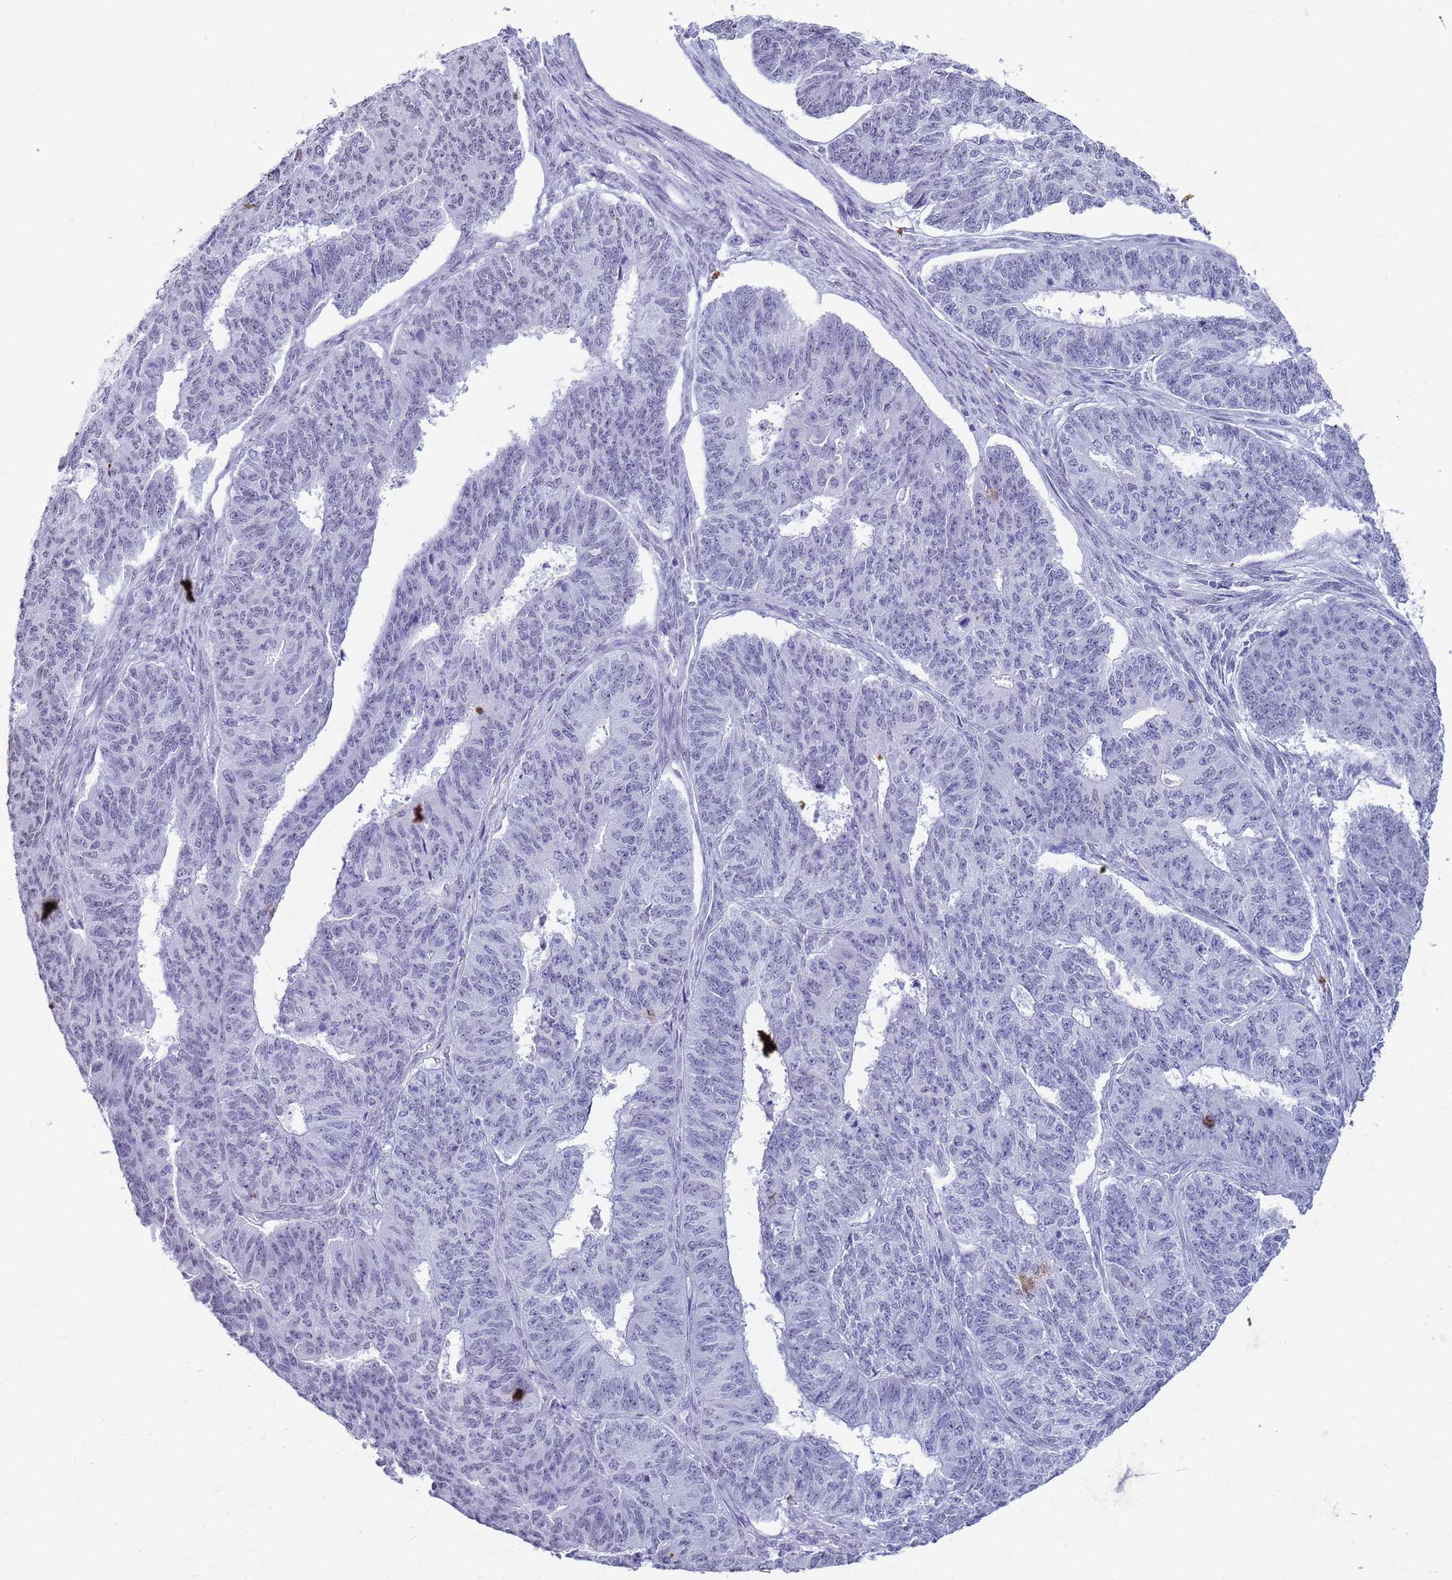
{"staining": {"intensity": "negative", "quantity": "none", "location": "none"}, "tissue": "endometrial cancer", "cell_type": "Tumor cells", "image_type": "cancer", "snomed": [{"axis": "morphology", "description": "Adenocarcinoma, NOS"}, {"axis": "topography", "description": "Endometrium"}], "caption": "Endometrial adenocarcinoma was stained to show a protein in brown. There is no significant staining in tumor cells. (Stains: DAB (3,3'-diaminobenzidine) IHC with hematoxylin counter stain, Microscopy: brightfield microscopy at high magnification).", "gene": "SLC7A9", "patient": {"sex": "female", "age": 32}}